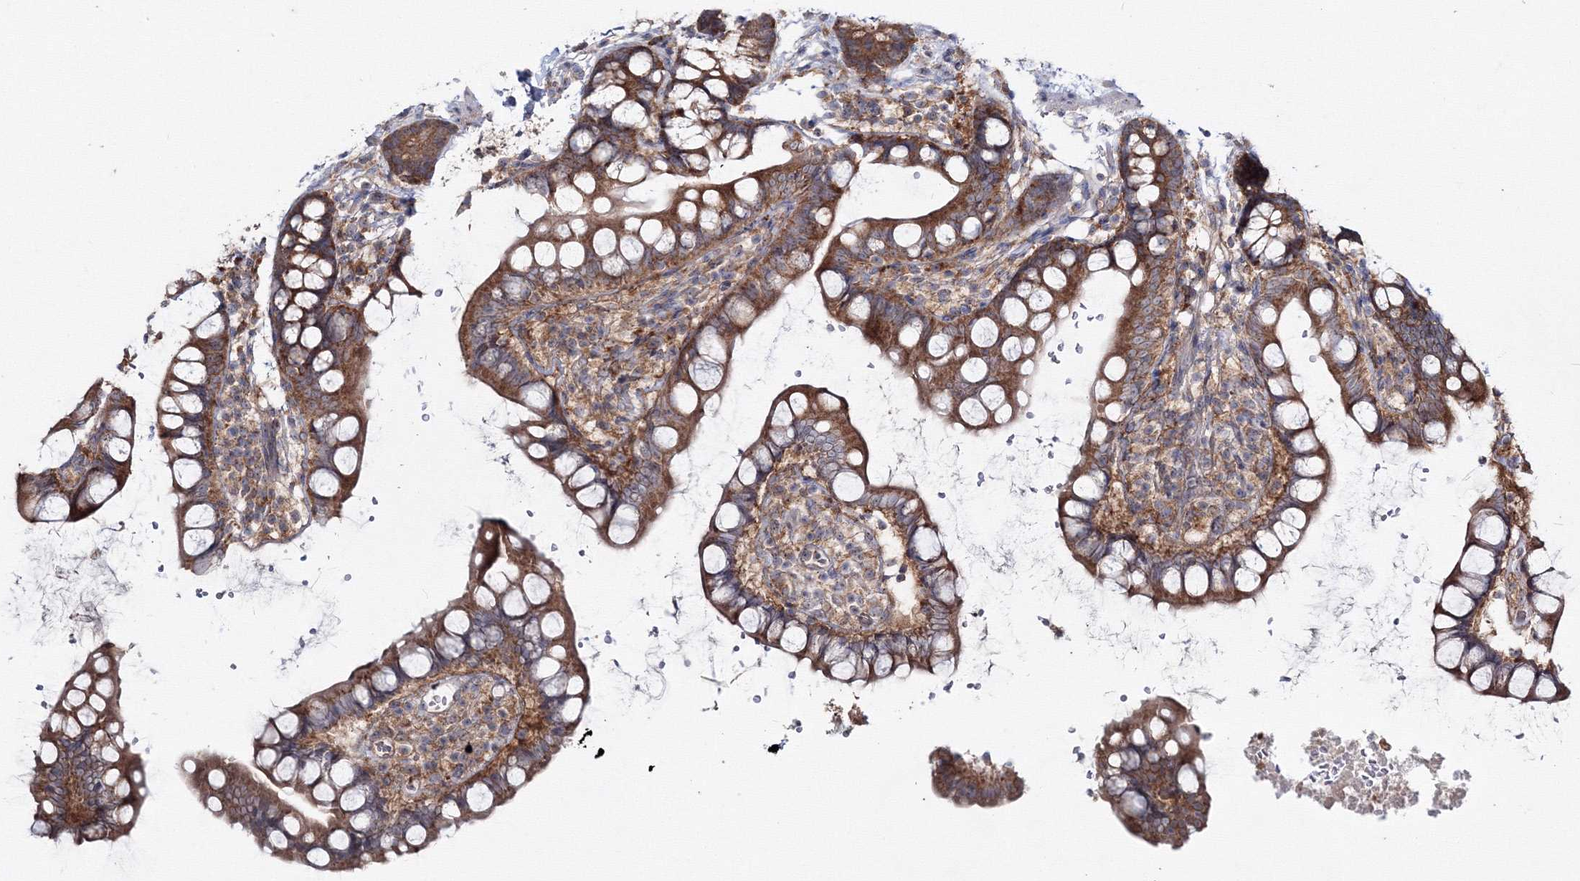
{"staining": {"intensity": "strong", "quantity": ">75%", "location": "cytoplasmic/membranous"}, "tissue": "small intestine", "cell_type": "Glandular cells", "image_type": "normal", "snomed": [{"axis": "morphology", "description": "Normal tissue, NOS"}, {"axis": "topography", "description": "Smooth muscle"}, {"axis": "topography", "description": "Small intestine"}], "caption": "Small intestine stained with DAB (3,3'-diaminobenzidine) IHC demonstrates high levels of strong cytoplasmic/membranous positivity in about >75% of glandular cells.", "gene": "PEX13", "patient": {"sex": "female", "age": 84}}